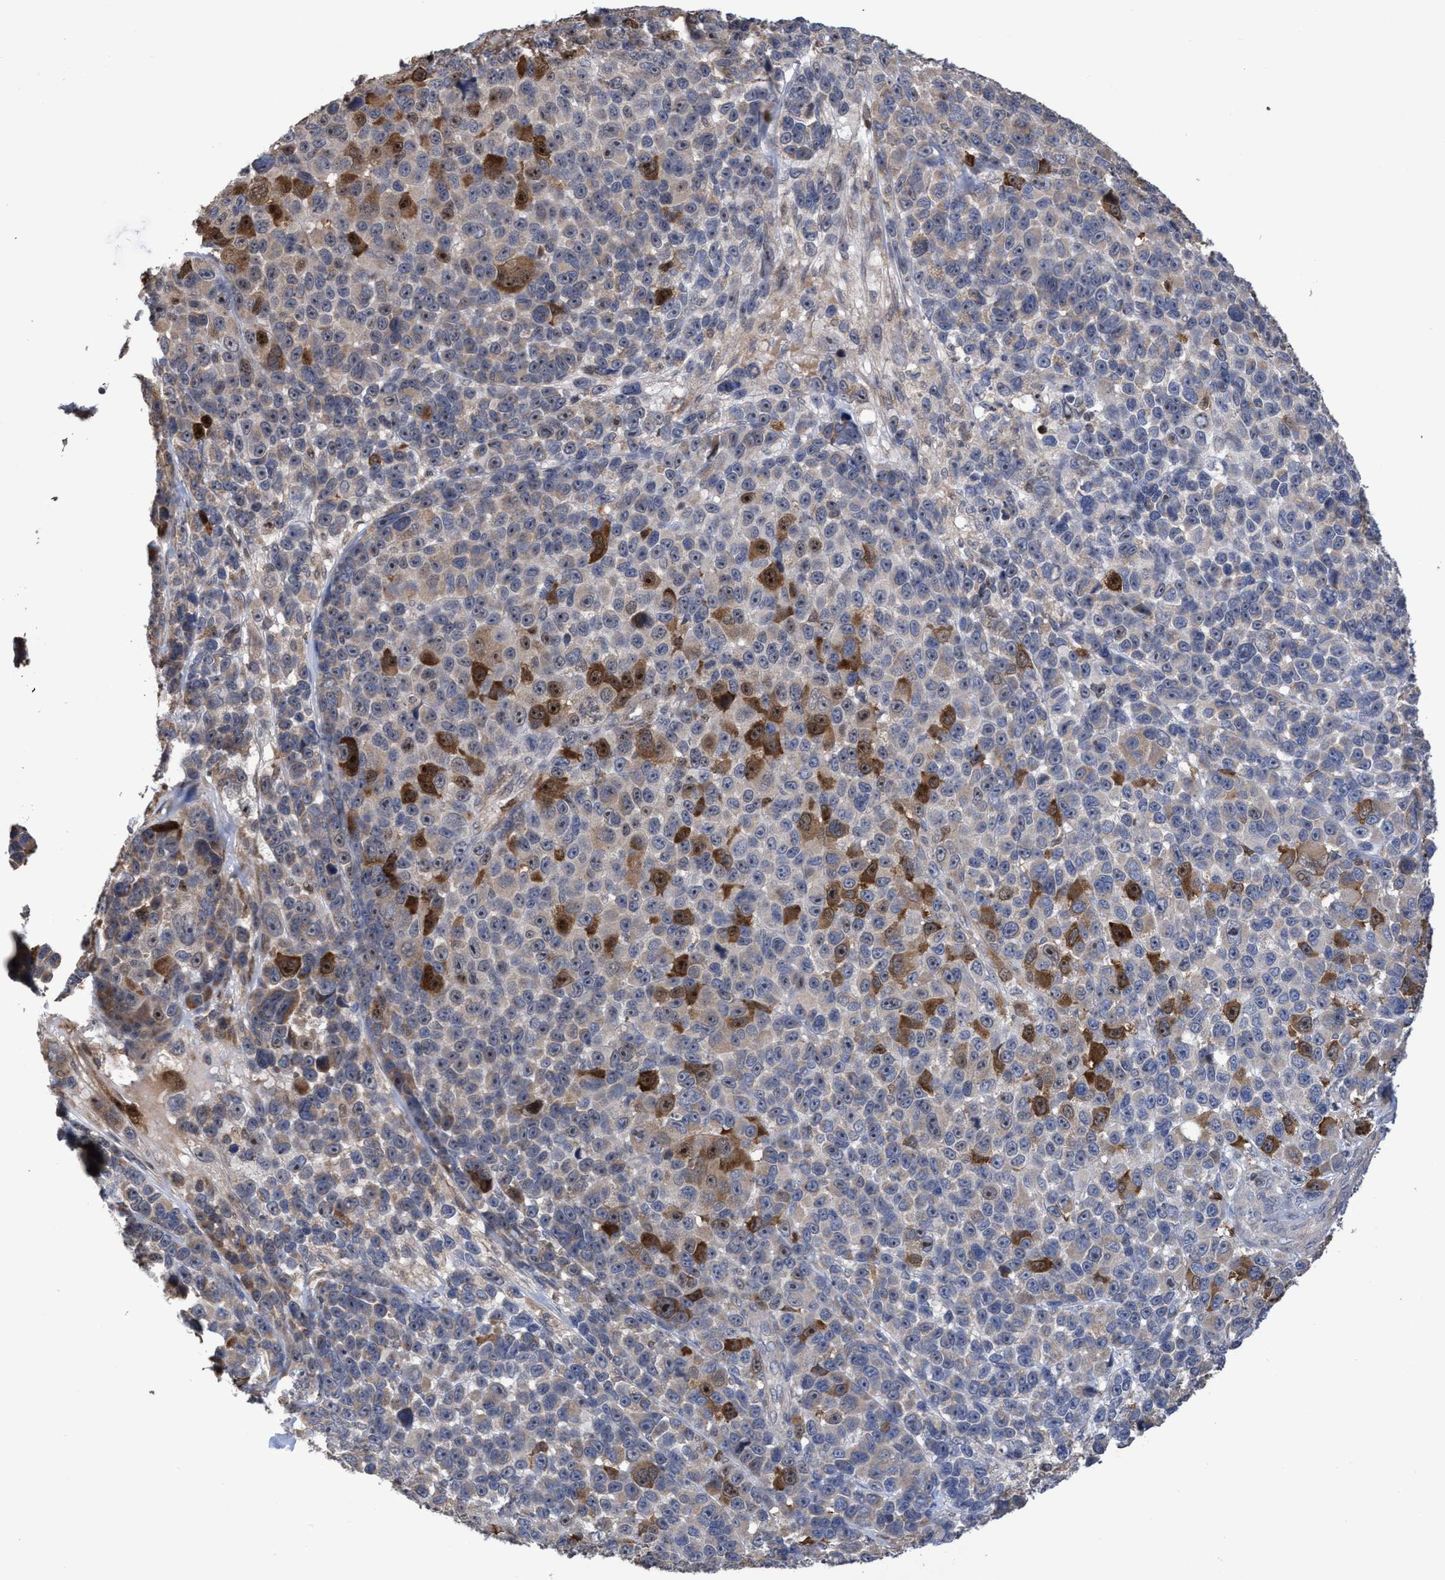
{"staining": {"intensity": "moderate", "quantity": "<25%", "location": "cytoplasmic/membranous,nuclear"}, "tissue": "melanoma", "cell_type": "Tumor cells", "image_type": "cancer", "snomed": [{"axis": "morphology", "description": "Malignant melanoma, NOS"}, {"axis": "topography", "description": "Skin"}], "caption": "Tumor cells exhibit low levels of moderate cytoplasmic/membranous and nuclear expression in about <25% of cells in malignant melanoma.", "gene": "SLBP", "patient": {"sex": "male", "age": 53}}